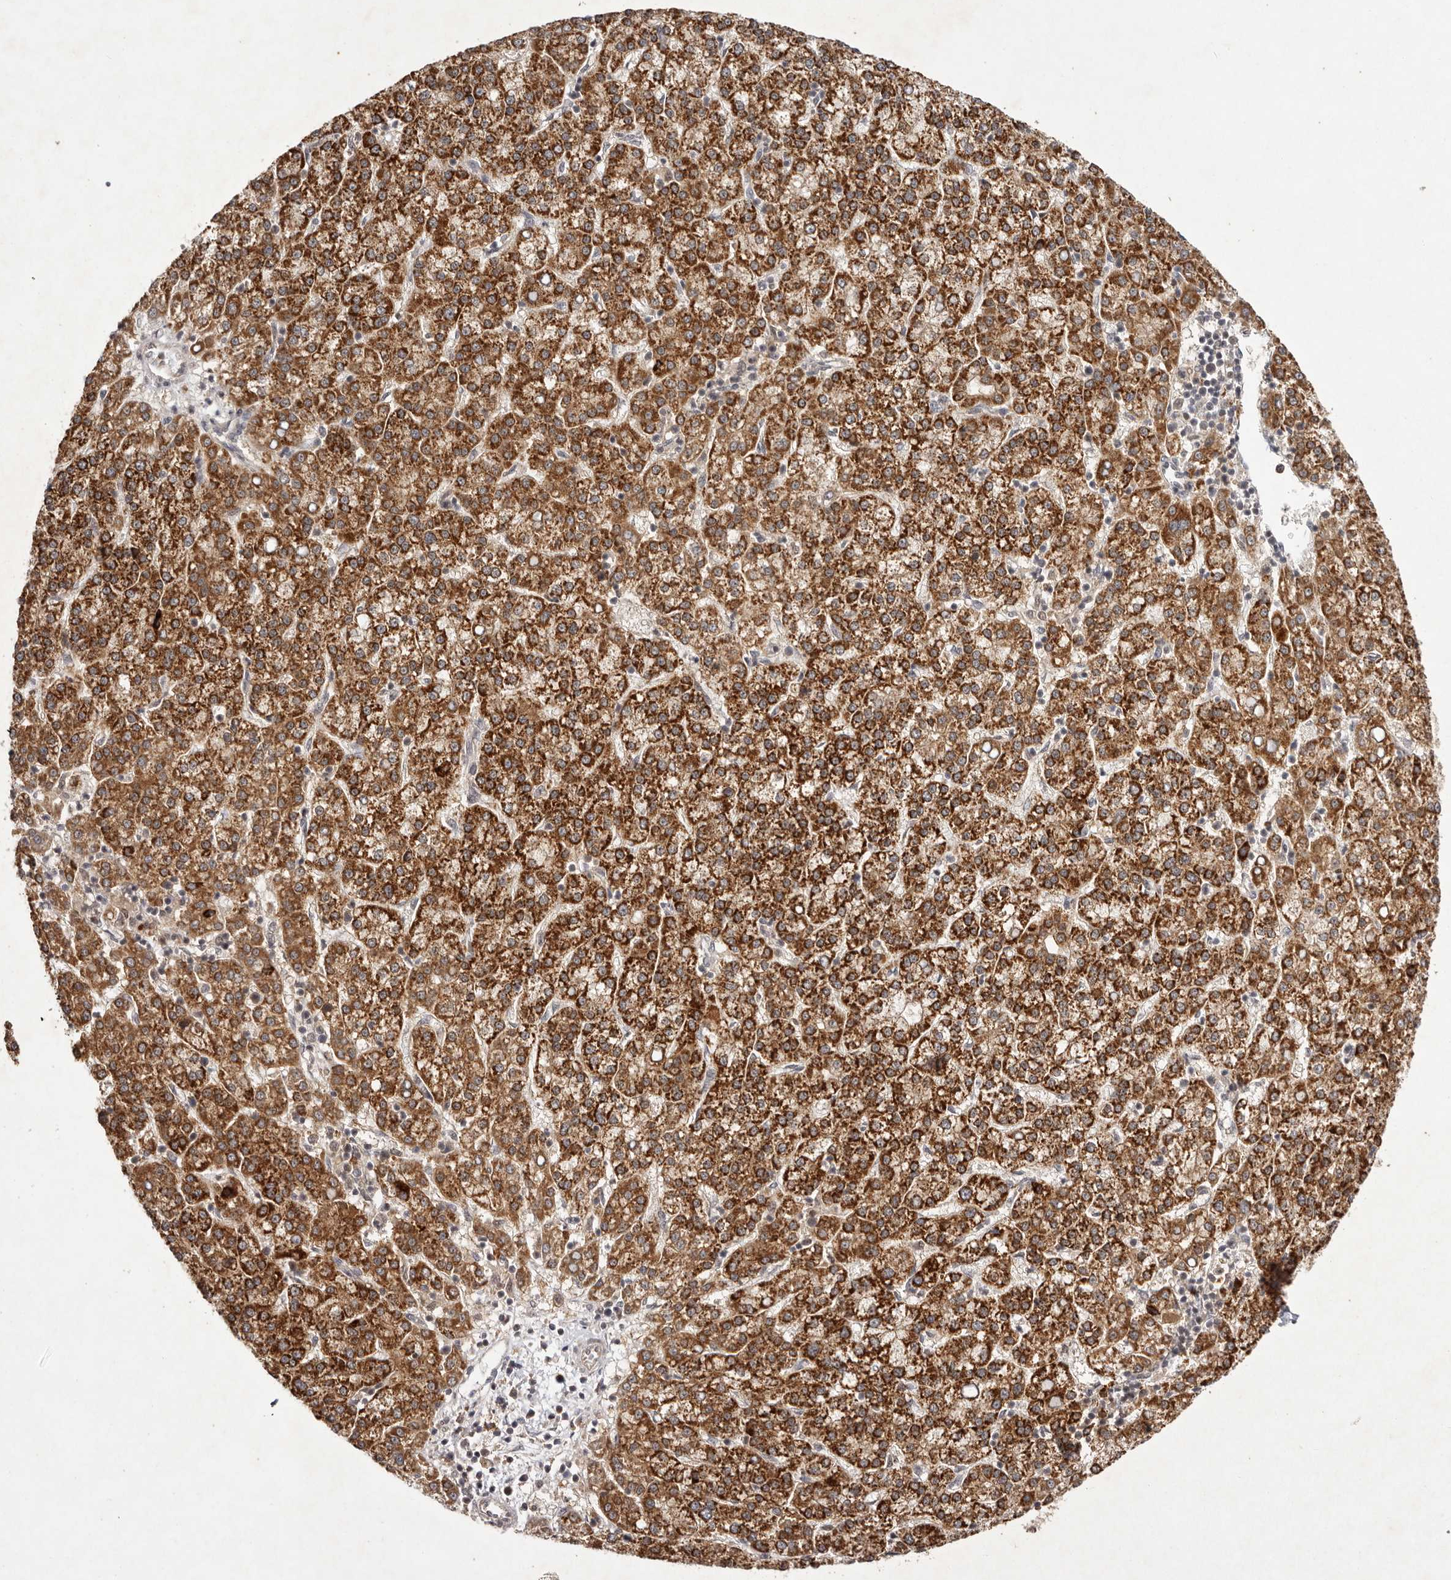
{"staining": {"intensity": "strong", "quantity": ">75%", "location": "cytoplasmic/membranous"}, "tissue": "liver cancer", "cell_type": "Tumor cells", "image_type": "cancer", "snomed": [{"axis": "morphology", "description": "Carcinoma, Hepatocellular, NOS"}, {"axis": "topography", "description": "Liver"}], "caption": "The histopathology image exhibits immunohistochemical staining of liver hepatocellular carcinoma. There is strong cytoplasmic/membranous staining is identified in approximately >75% of tumor cells. (IHC, brightfield microscopy, high magnification).", "gene": "BUD31", "patient": {"sex": "female", "age": 58}}